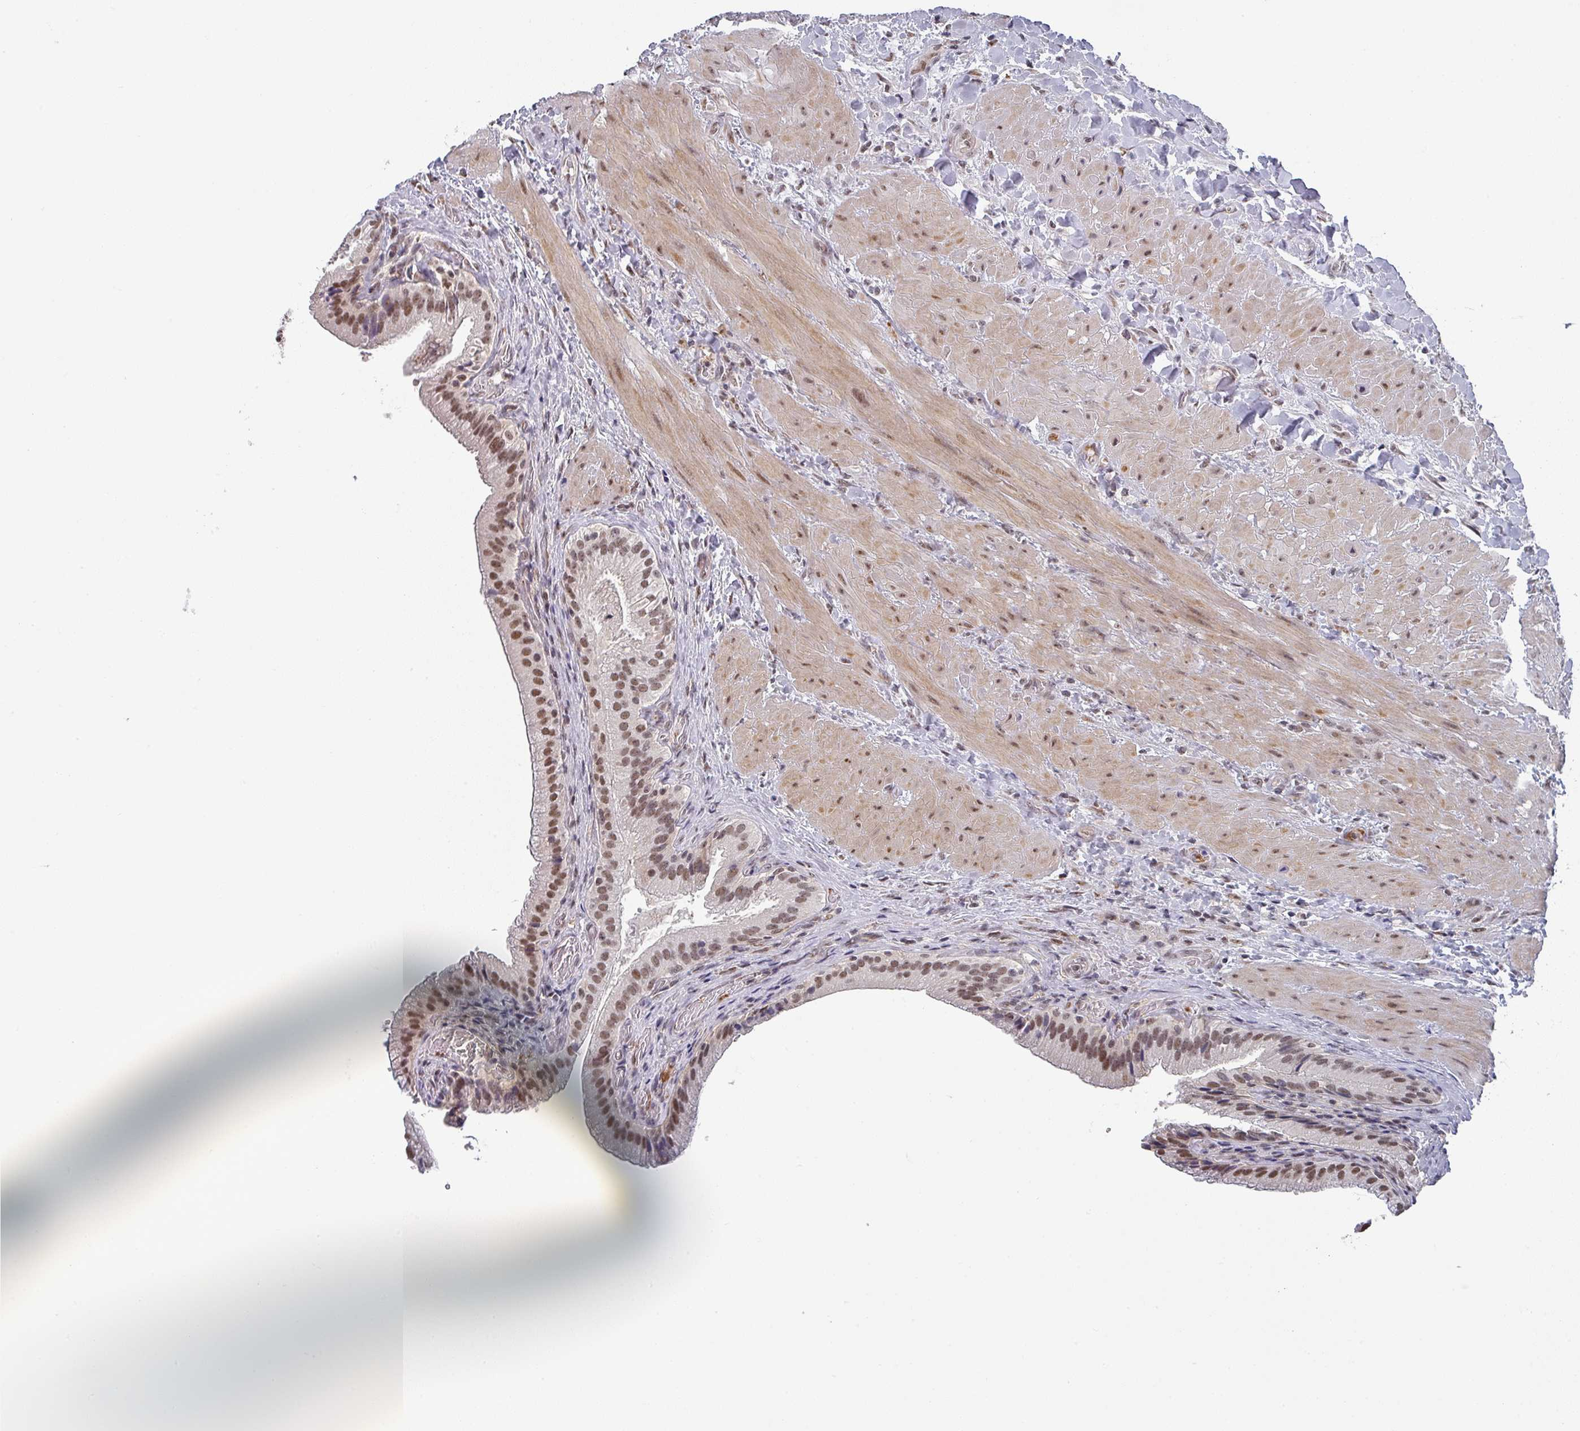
{"staining": {"intensity": "moderate", "quantity": ">75%", "location": "cytoplasmic/membranous,nuclear"}, "tissue": "gallbladder", "cell_type": "Glandular cells", "image_type": "normal", "snomed": [{"axis": "morphology", "description": "Normal tissue, NOS"}, {"axis": "topography", "description": "Gallbladder"}], "caption": "Immunohistochemical staining of benign human gallbladder demonstrates medium levels of moderate cytoplasmic/membranous,nuclear staining in about >75% of glandular cells. (Stains: DAB (3,3'-diaminobenzidine) in brown, nuclei in blue, Microscopy: brightfield microscopy at high magnification).", "gene": "ZNF654", "patient": {"sex": "male", "age": 24}}